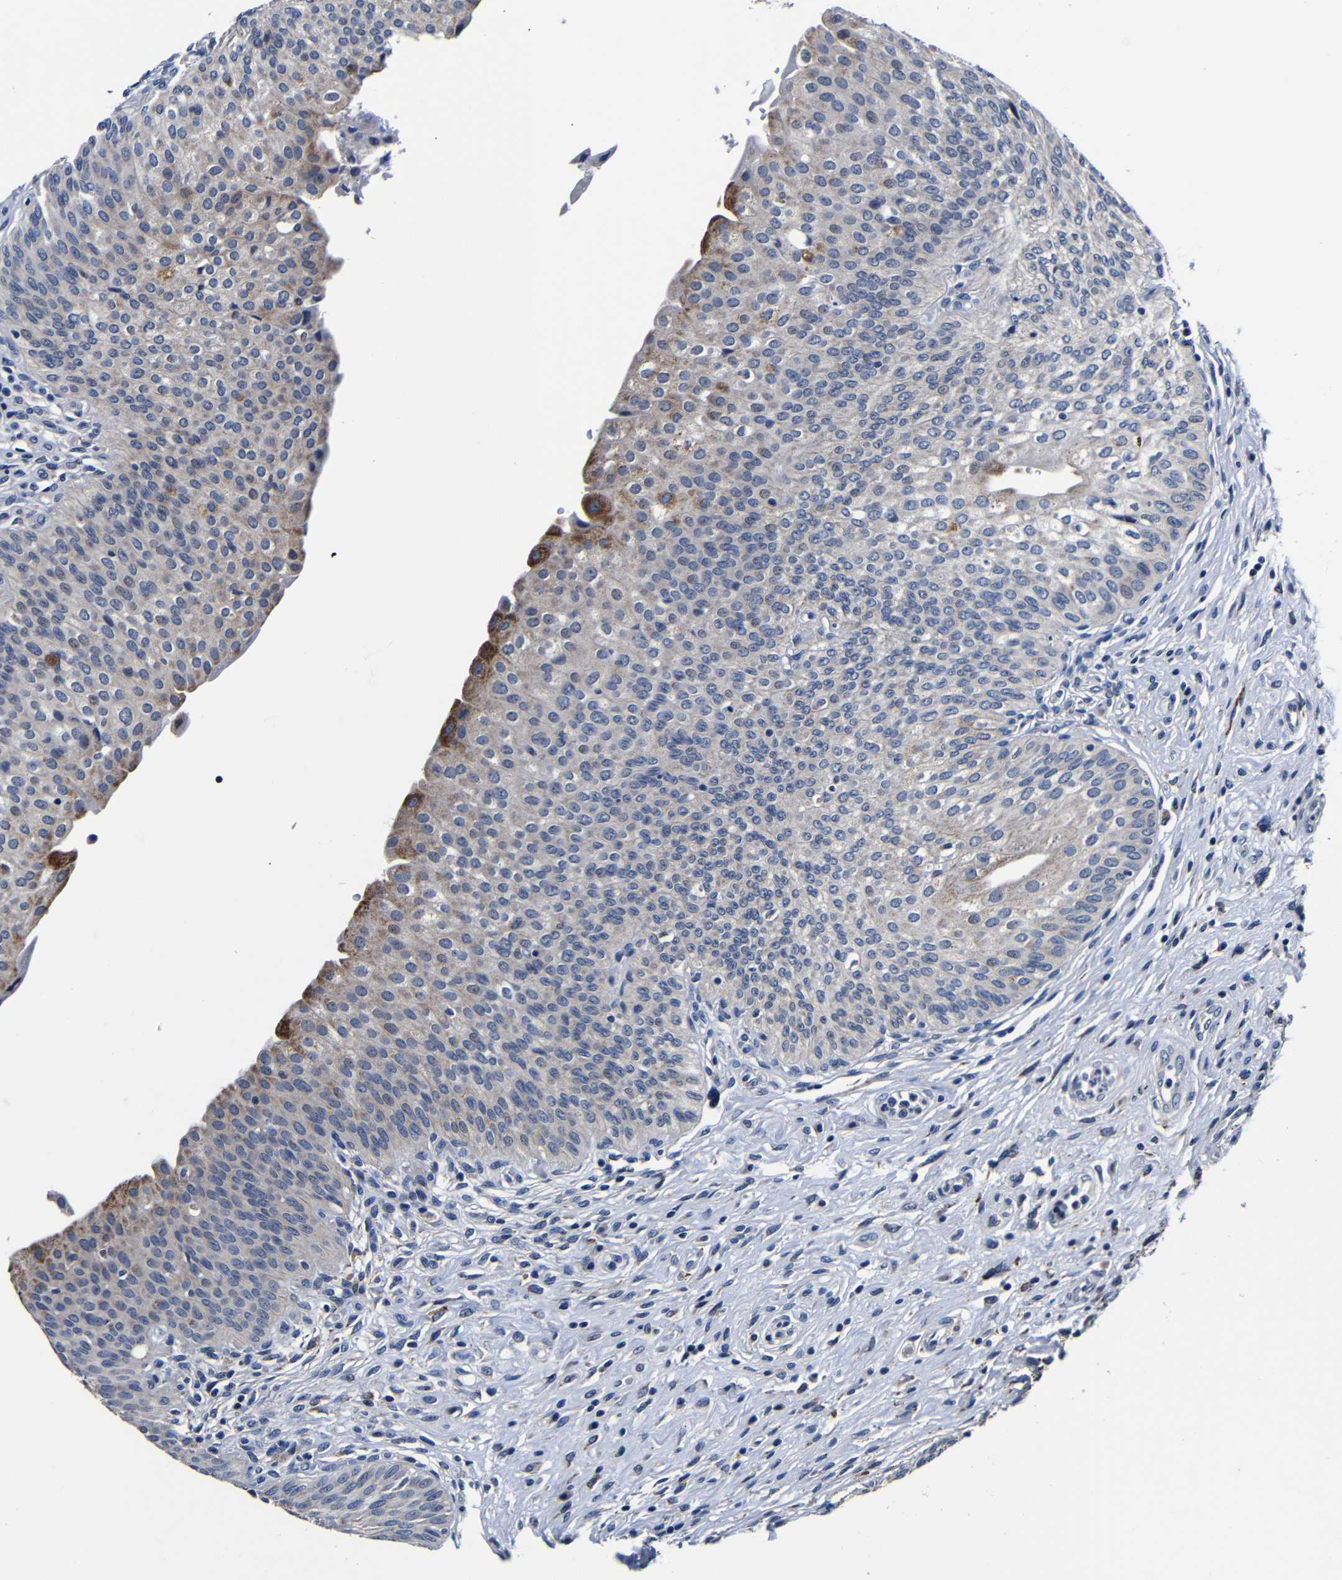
{"staining": {"intensity": "moderate", "quantity": "<25%", "location": "cytoplasmic/membranous"}, "tissue": "urinary bladder", "cell_type": "Urothelial cells", "image_type": "normal", "snomed": [{"axis": "morphology", "description": "Normal tissue, NOS"}, {"axis": "topography", "description": "Urinary bladder"}], "caption": "Brown immunohistochemical staining in normal urinary bladder displays moderate cytoplasmic/membranous staining in about <25% of urothelial cells. (DAB IHC, brown staining for protein, blue staining for nuclei).", "gene": "DEPP1", "patient": {"sex": "male", "age": 46}}